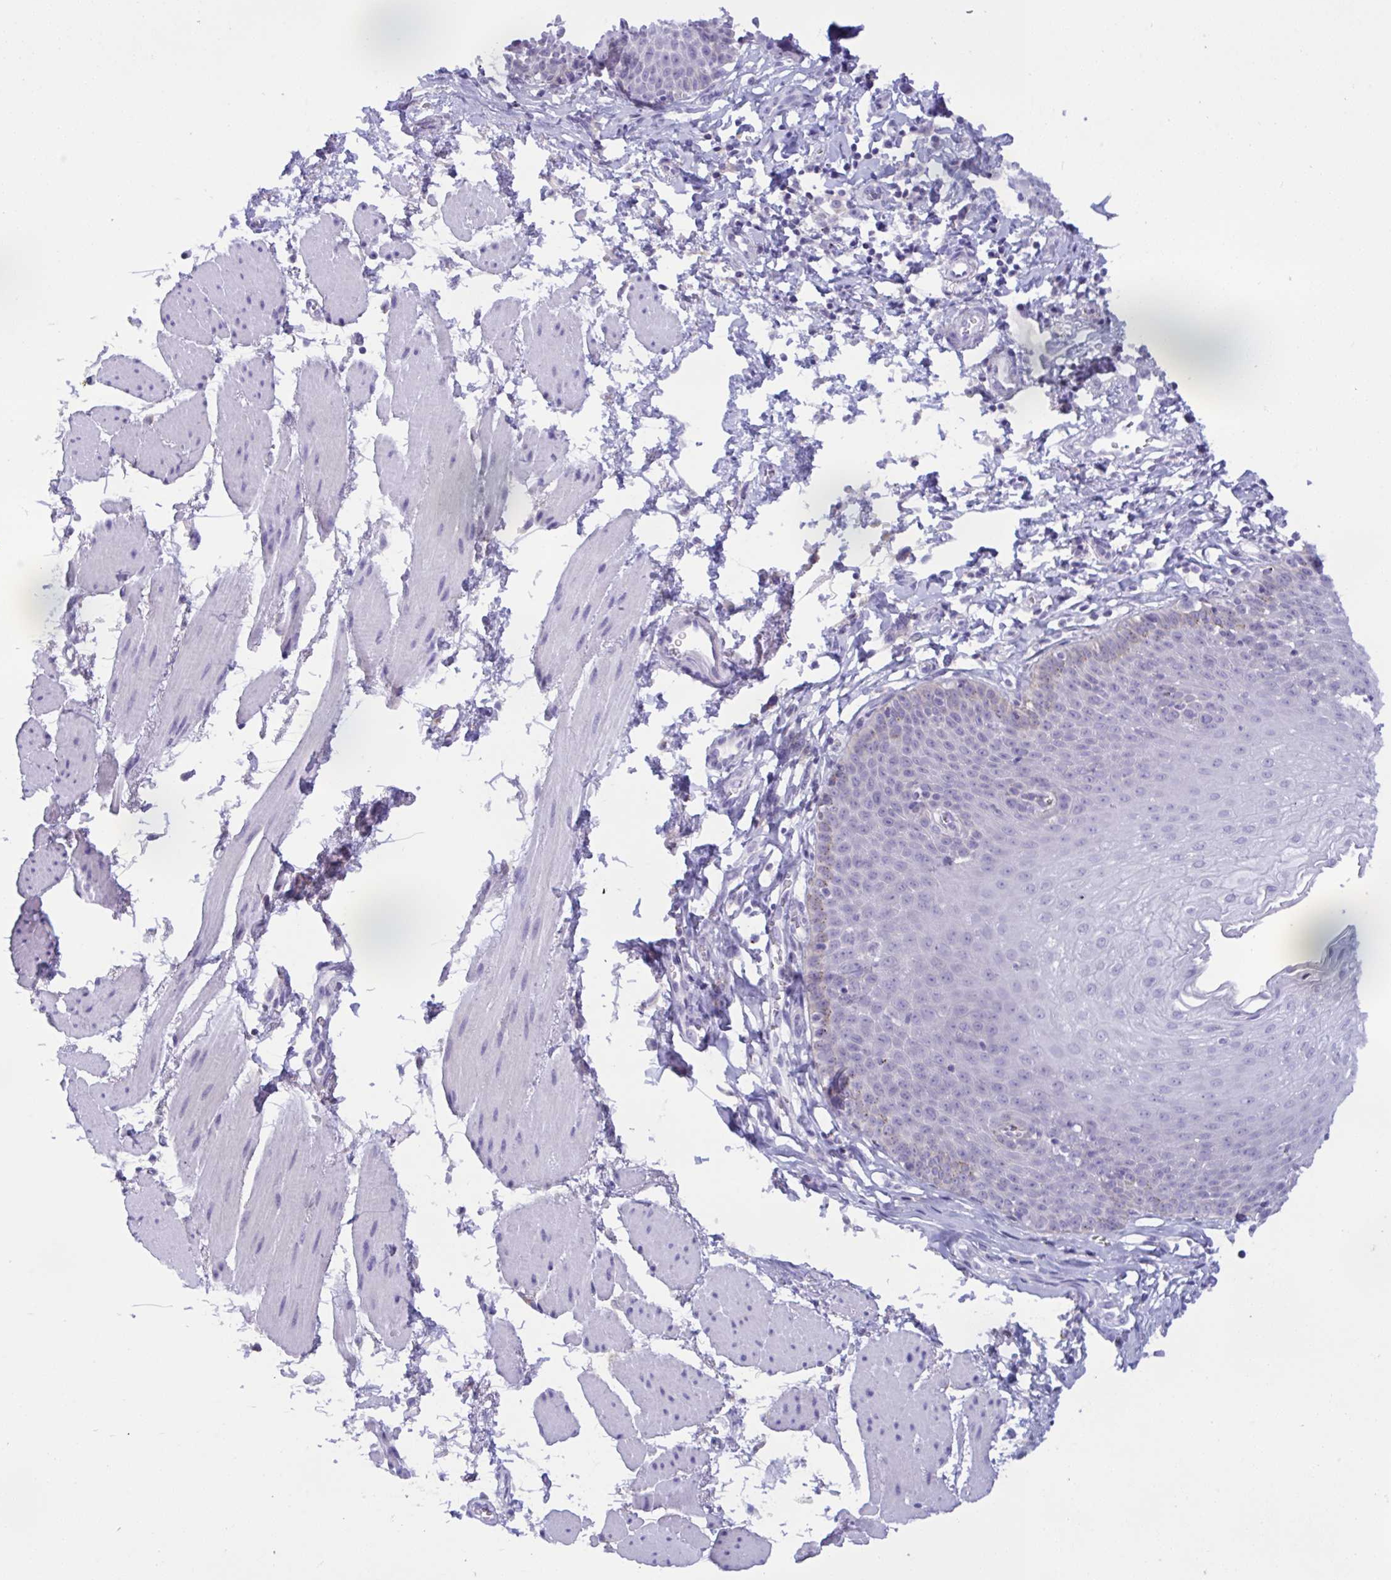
{"staining": {"intensity": "negative", "quantity": "none", "location": "none"}, "tissue": "esophagus", "cell_type": "Squamous epithelial cells", "image_type": "normal", "snomed": [{"axis": "morphology", "description": "Normal tissue, NOS"}, {"axis": "topography", "description": "Esophagus"}], "caption": "Esophagus stained for a protein using IHC reveals no expression squamous epithelial cells.", "gene": "SREBF1", "patient": {"sex": "female", "age": 81}}